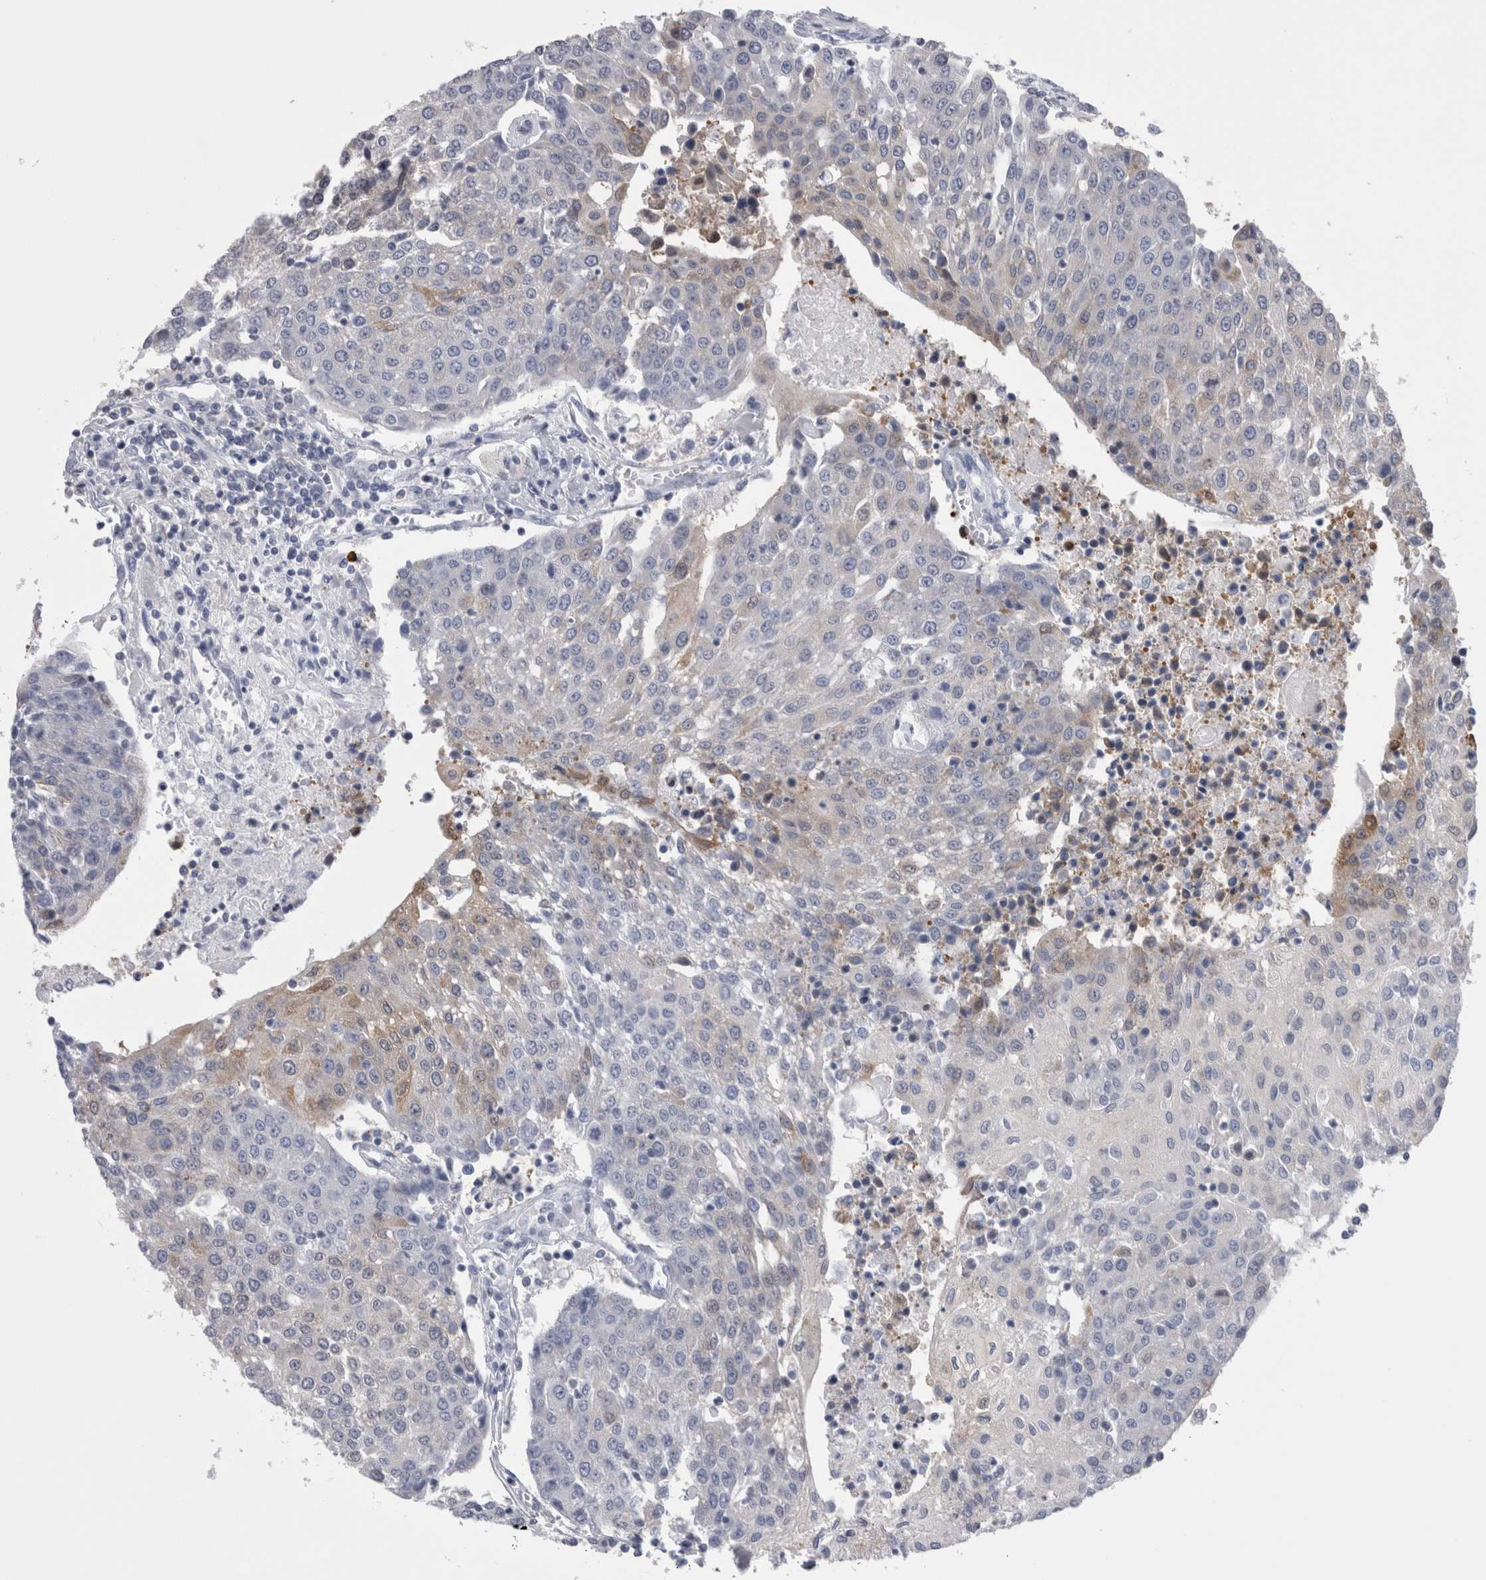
{"staining": {"intensity": "weak", "quantity": "<25%", "location": "cytoplasmic/membranous"}, "tissue": "urothelial cancer", "cell_type": "Tumor cells", "image_type": "cancer", "snomed": [{"axis": "morphology", "description": "Urothelial carcinoma, High grade"}, {"axis": "topography", "description": "Urinary bladder"}], "caption": "An immunohistochemistry histopathology image of high-grade urothelial carcinoma is shown. There is no staining in tumor cells of high-grade urothelial carcinoma. (DAB IHC, high magnification).", "gene": "DCTN6", "patient": {"sex": "female", "age": 85}}